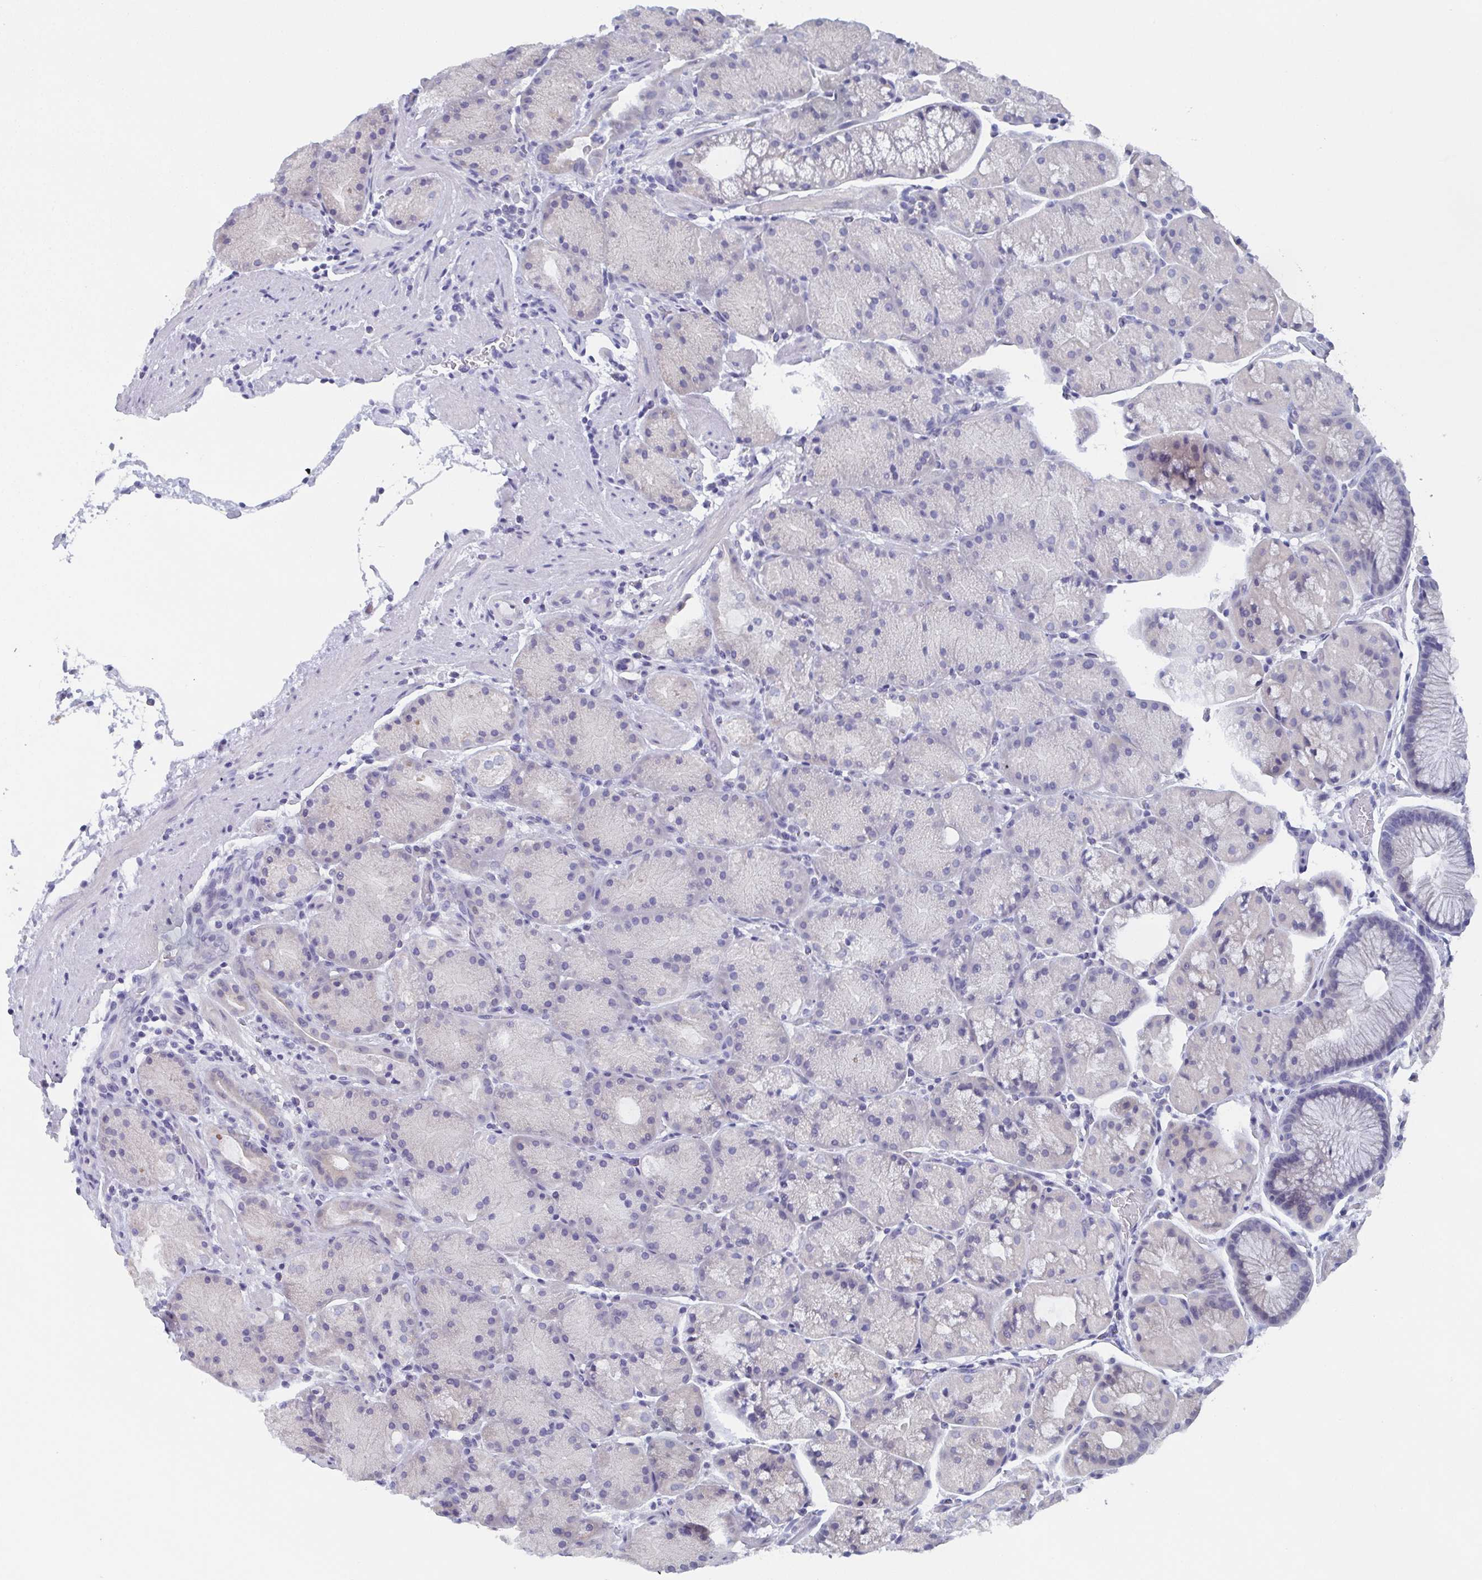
{"staining": {"intensity": "negative", "quantity": "none", "location": "none"}, "tissue": "stomach", "cell_type": "Glandular cells", "image_type": "normal", "snomed": [{"axis": "morphology", "description": "Normal tissue, NOS"}, {"axis": "topography", "description": "Stomach, upper"}, {"axis": "topography", "description": "Stomach"}], "caption": "Glandular cells are negative for brown protein staining in normal stomach. Nuclei are stained in blue.", "gene": "DYDC2", "patient": {"sex": "male", "age": 48}}